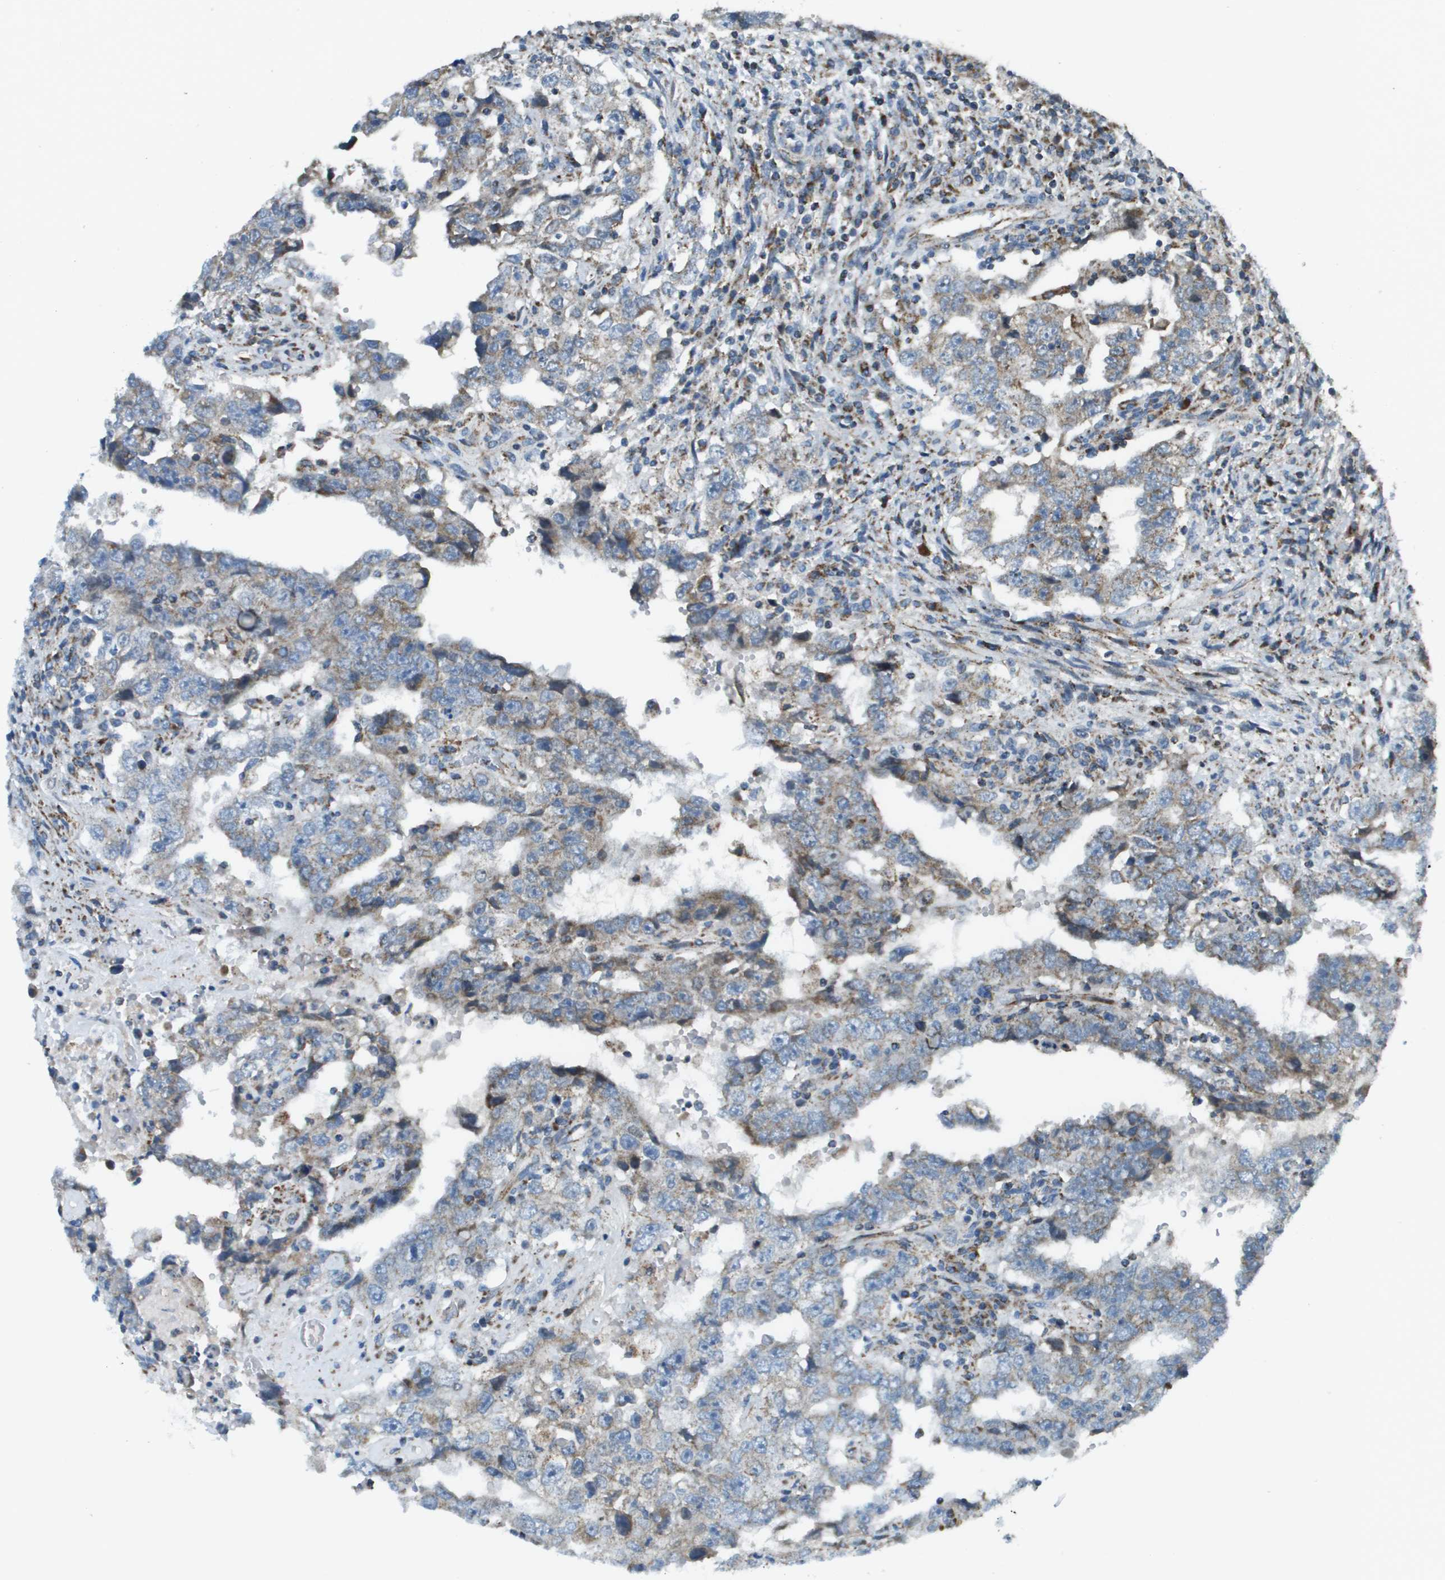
{"staining": {"intensity": "weak", "quantity": "<25%", "location": "cytoplasmic/membranous"}, "tissue": "testis cancer", "cell_type": "Tumor cells", "image_type": "cancer", "snomed": [{"axis": "morphology", "description": "Carcinoma, Embryonal, NOS"}, {"axis": "topography", "description": "Testis"}], "caption": "An IHC micrograph of testis embryonal carcinoma is shown. There is no staining in tumor cells of testis embryonal carcinoma.", "gene": "NRK", "patient": {"sex": "male", "age": 26}}